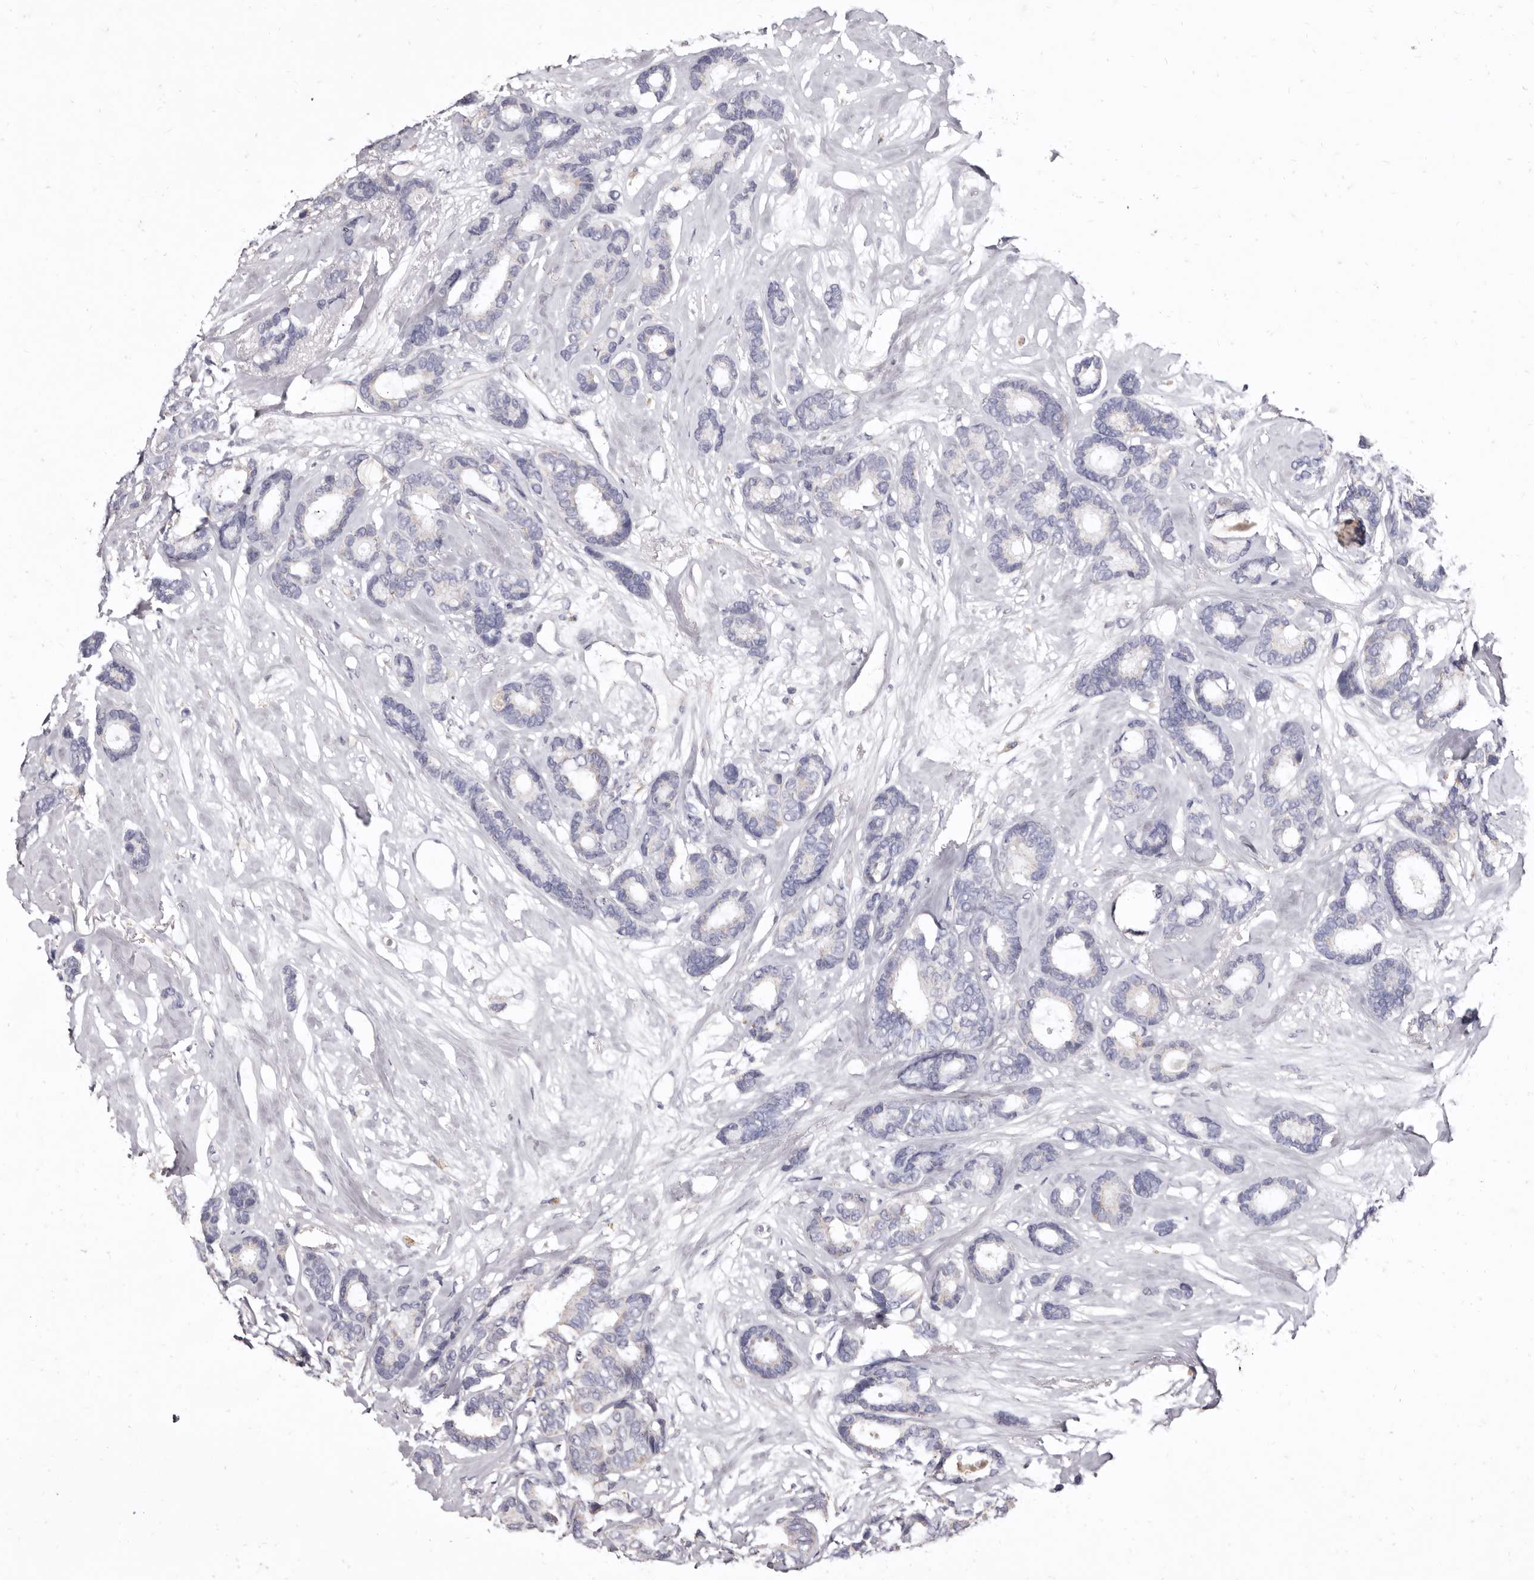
{"staining": {"intensity": "negative", "quantity": "none", "location": "none"}, "tissue": "breast cancer", "cell_type": "Tumor cells", "image_type": "cancer", "snomed": [{"axis": "morphology", "description": "Duct carcinoma"}, {"axis": "topography", "description": "Breast"}], "caption": "An IHC micrograph of intraductal carcinoma (breast) is shown. There is no staining in tumor cells of intraductal carcinoma (breast).", "gene": "CYP2E1", "patient": {"sex": "female", "age": 87}}